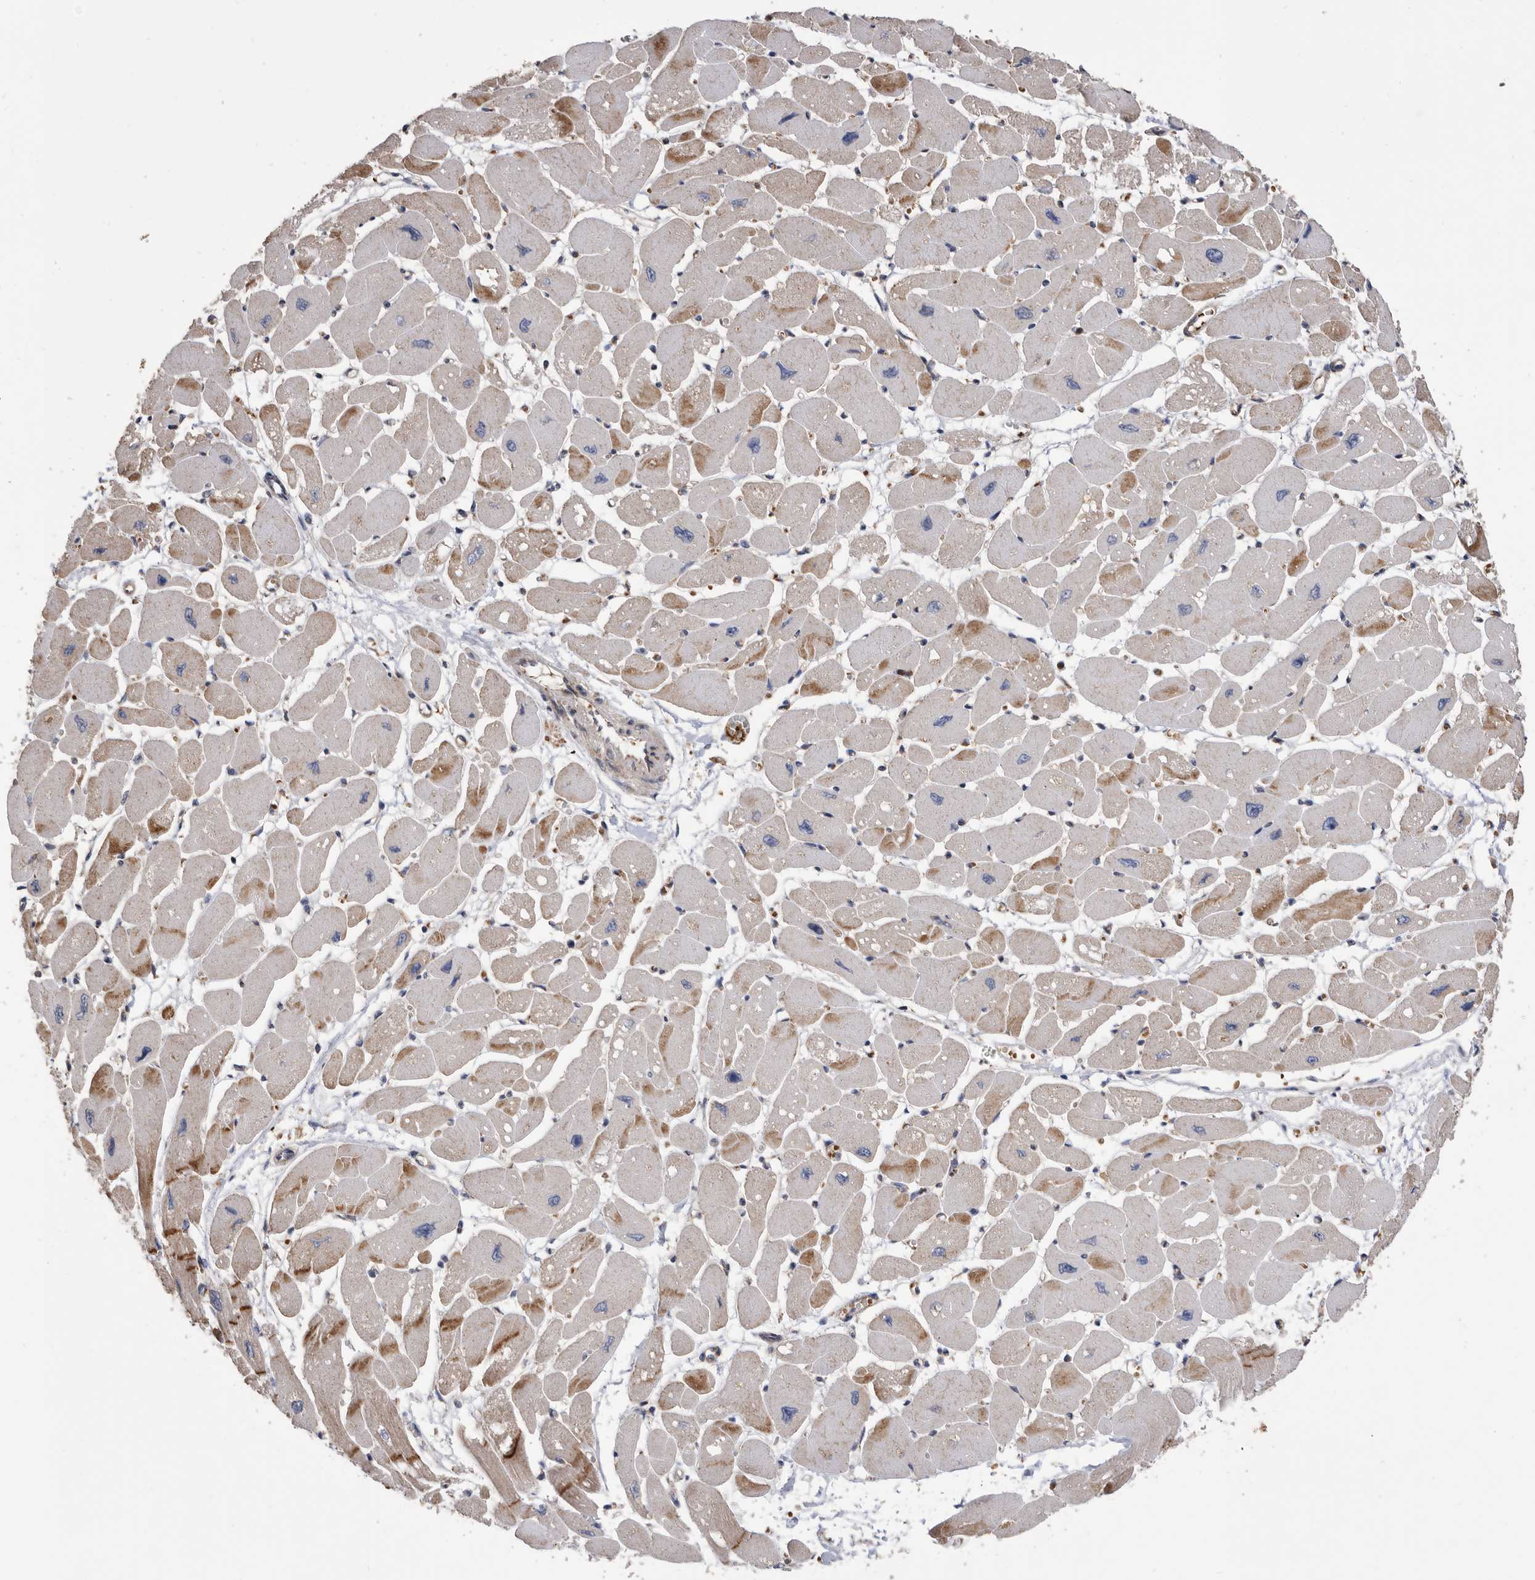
{"staining": {"intensity": "moderate", "quantity": "25%-75%", "location": "cytoplasmic/membranous"}, "tissue": "heart muscle", "cell_type": "Cardiomyocytes", "image_type": "normal", "snomed": [{"axis": "morphology", "description": "Normal tissue, NOS"}, {"axis": "topography", "description": "Heart"}], "caption": "About 25%-75% of cardiomyocytes in unremarkable heart muscle reveal moderate cytoplasmic/membranous protein expression as visualized by brown immunohistochemical staining.", "gene": "CRISPLD2", "patient": {"sex": "female", "age": 54}}